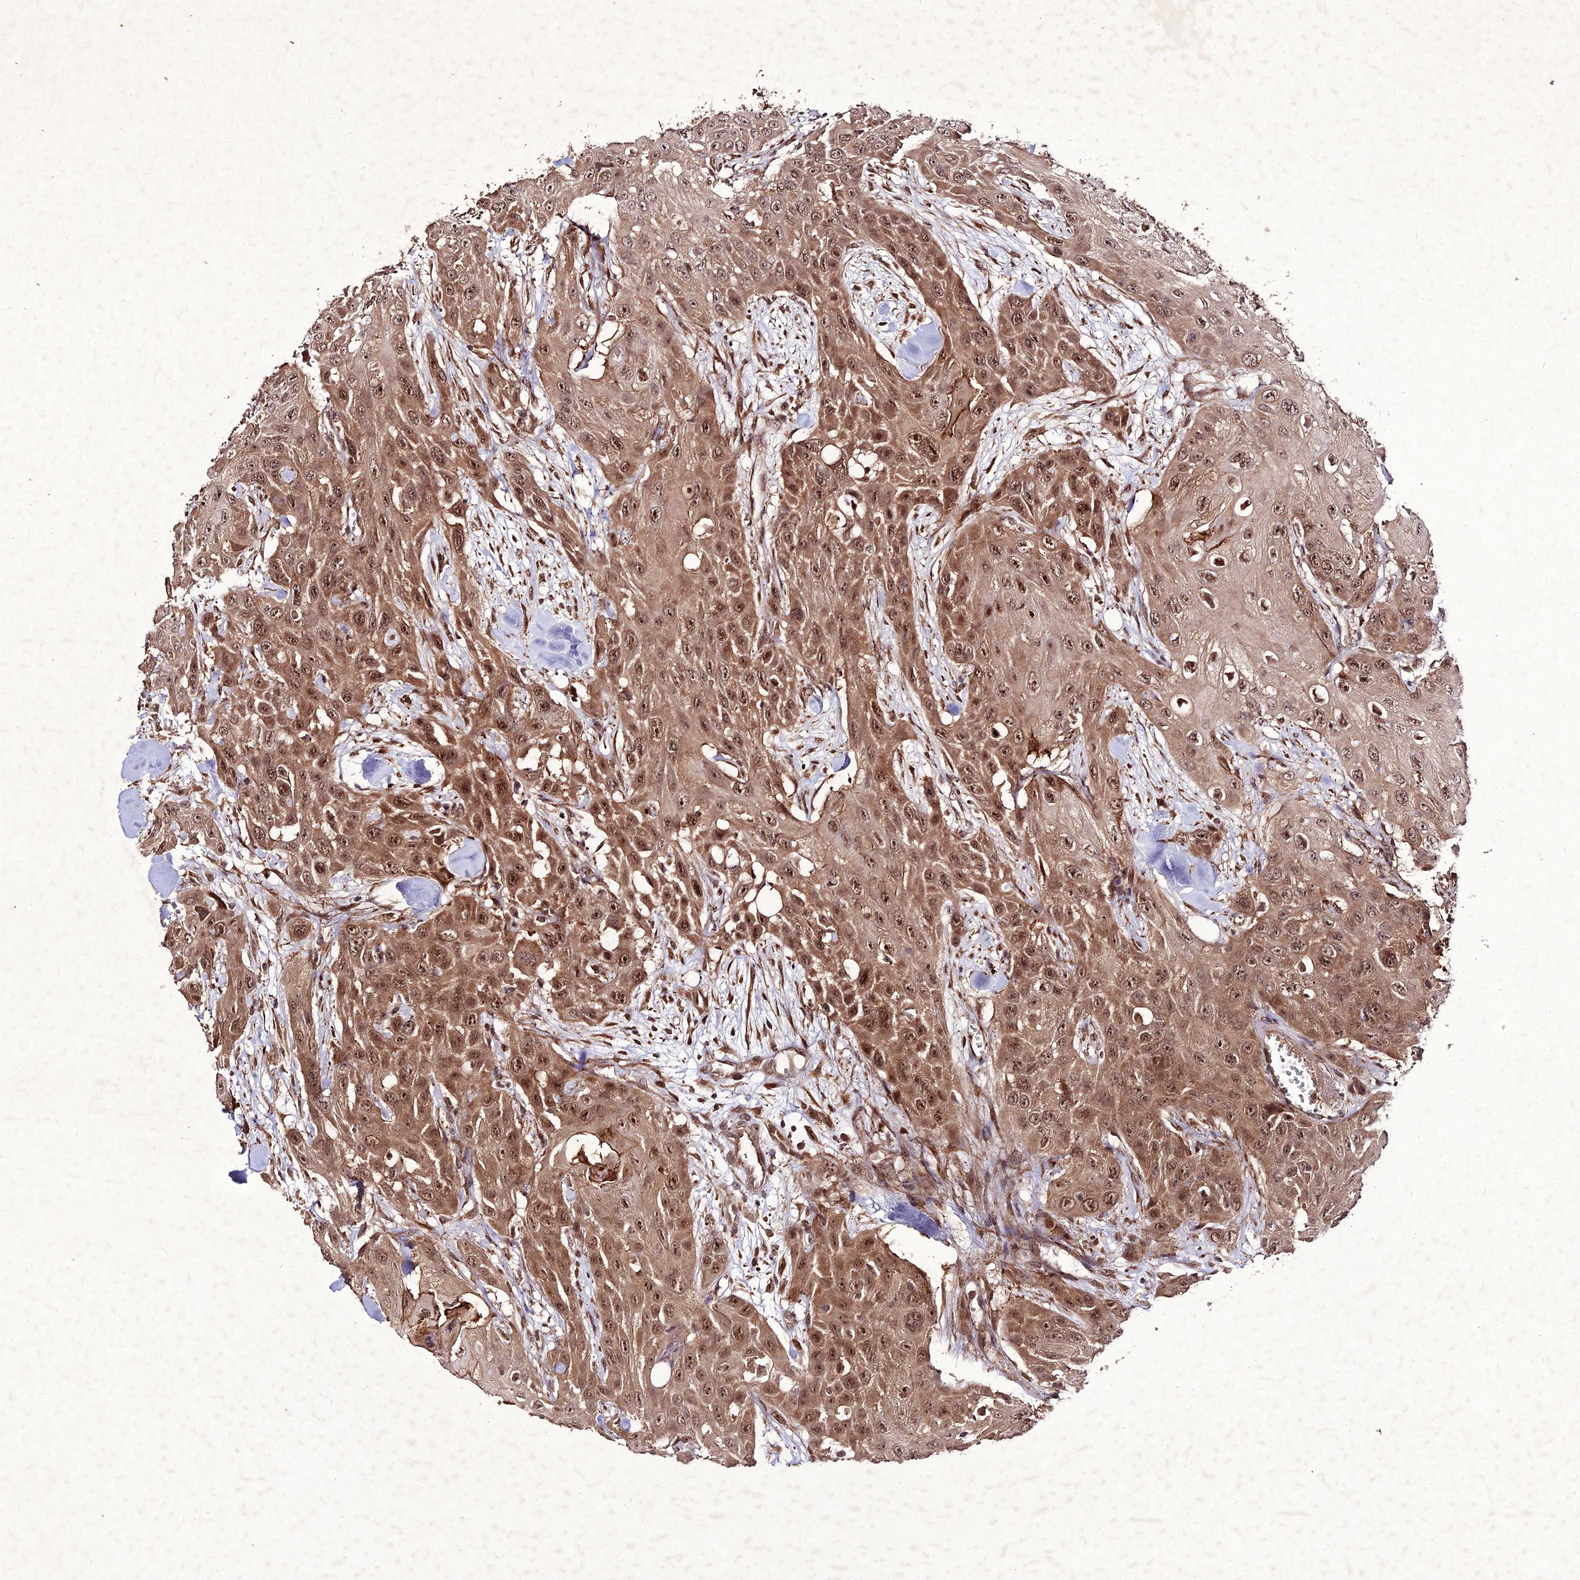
{"staining": {"intensity": "moderate", "quantity": ">75%", "location": "cytoplasmic/membranous,nuclear"}, "tissue": "head and neck cancer", "cell_type": "Tumor cells", "image_type": "cancer", "snomed": [{"axis": "morphology", "description": "Squamous cell carcinoma, NOS"}, {"axis": "topography", "description": "Head-Neck"}], "caption": "Approximately >75% of tumor cells in human head and neck cancer show moderate cytoplasmic/membranous and nuclear protein positivity as visualized by brown immunohistochemical staining.", "gene": "ZNF766", "patient": {"sex": "male", "age": 81}}